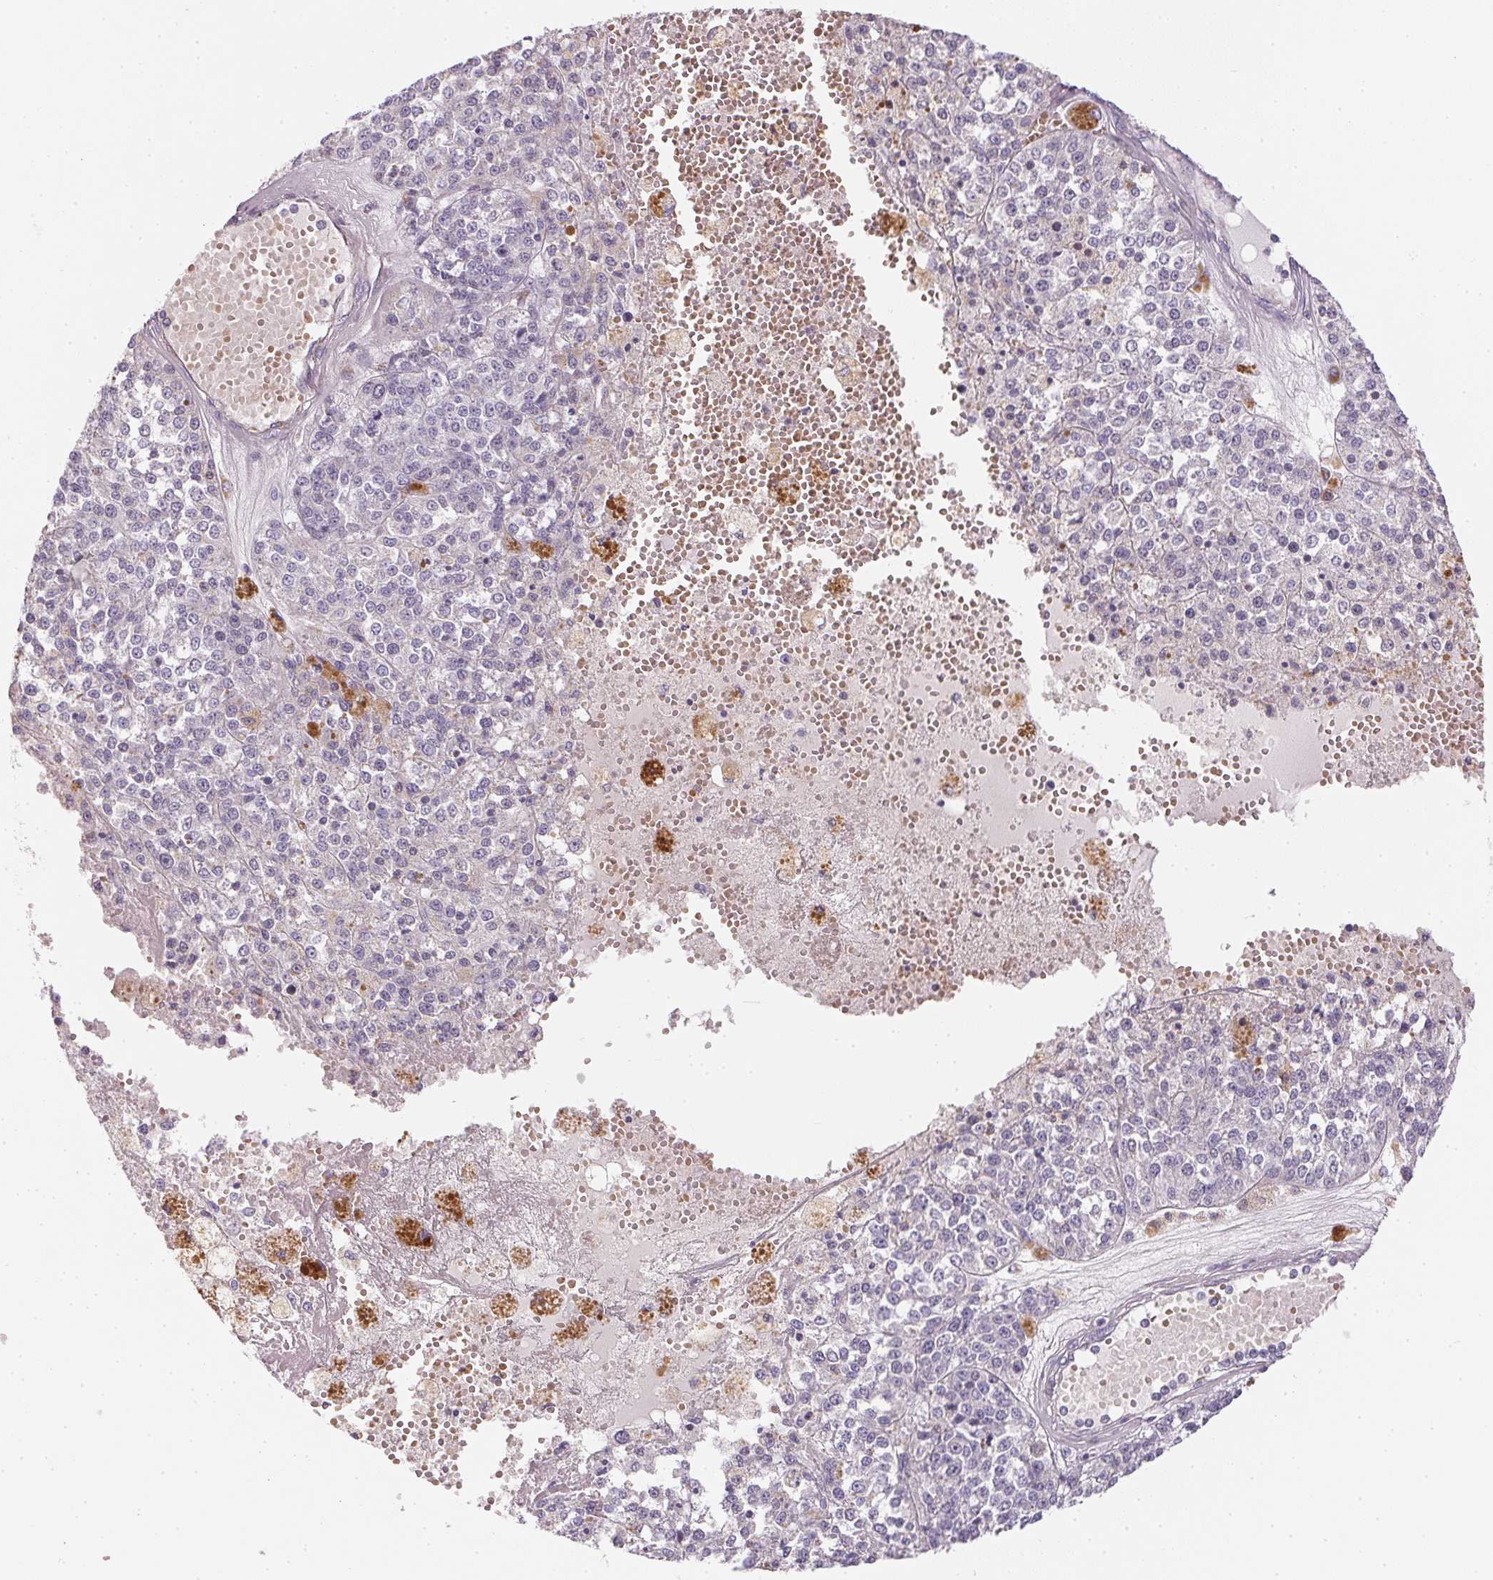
{"staining": {"intensity": "negative", "quantity": "none", "location": "none"}, "tissue": "melanoma", "cell_type": "Tumor cells", "image_type": "cancer", "snomed": [{"axis": "morphology", "description": "Malignant melanoma, Metastatic site"}, {"axis": "topography", "description": "Lymph node"}], "caption": "This is an immunohistochemistry (IHC) histopathology image of human melanoma. There is no staining in tumor cells.", "gene": "SMYD1", "patient": {"sex": "female", "age": 64}}